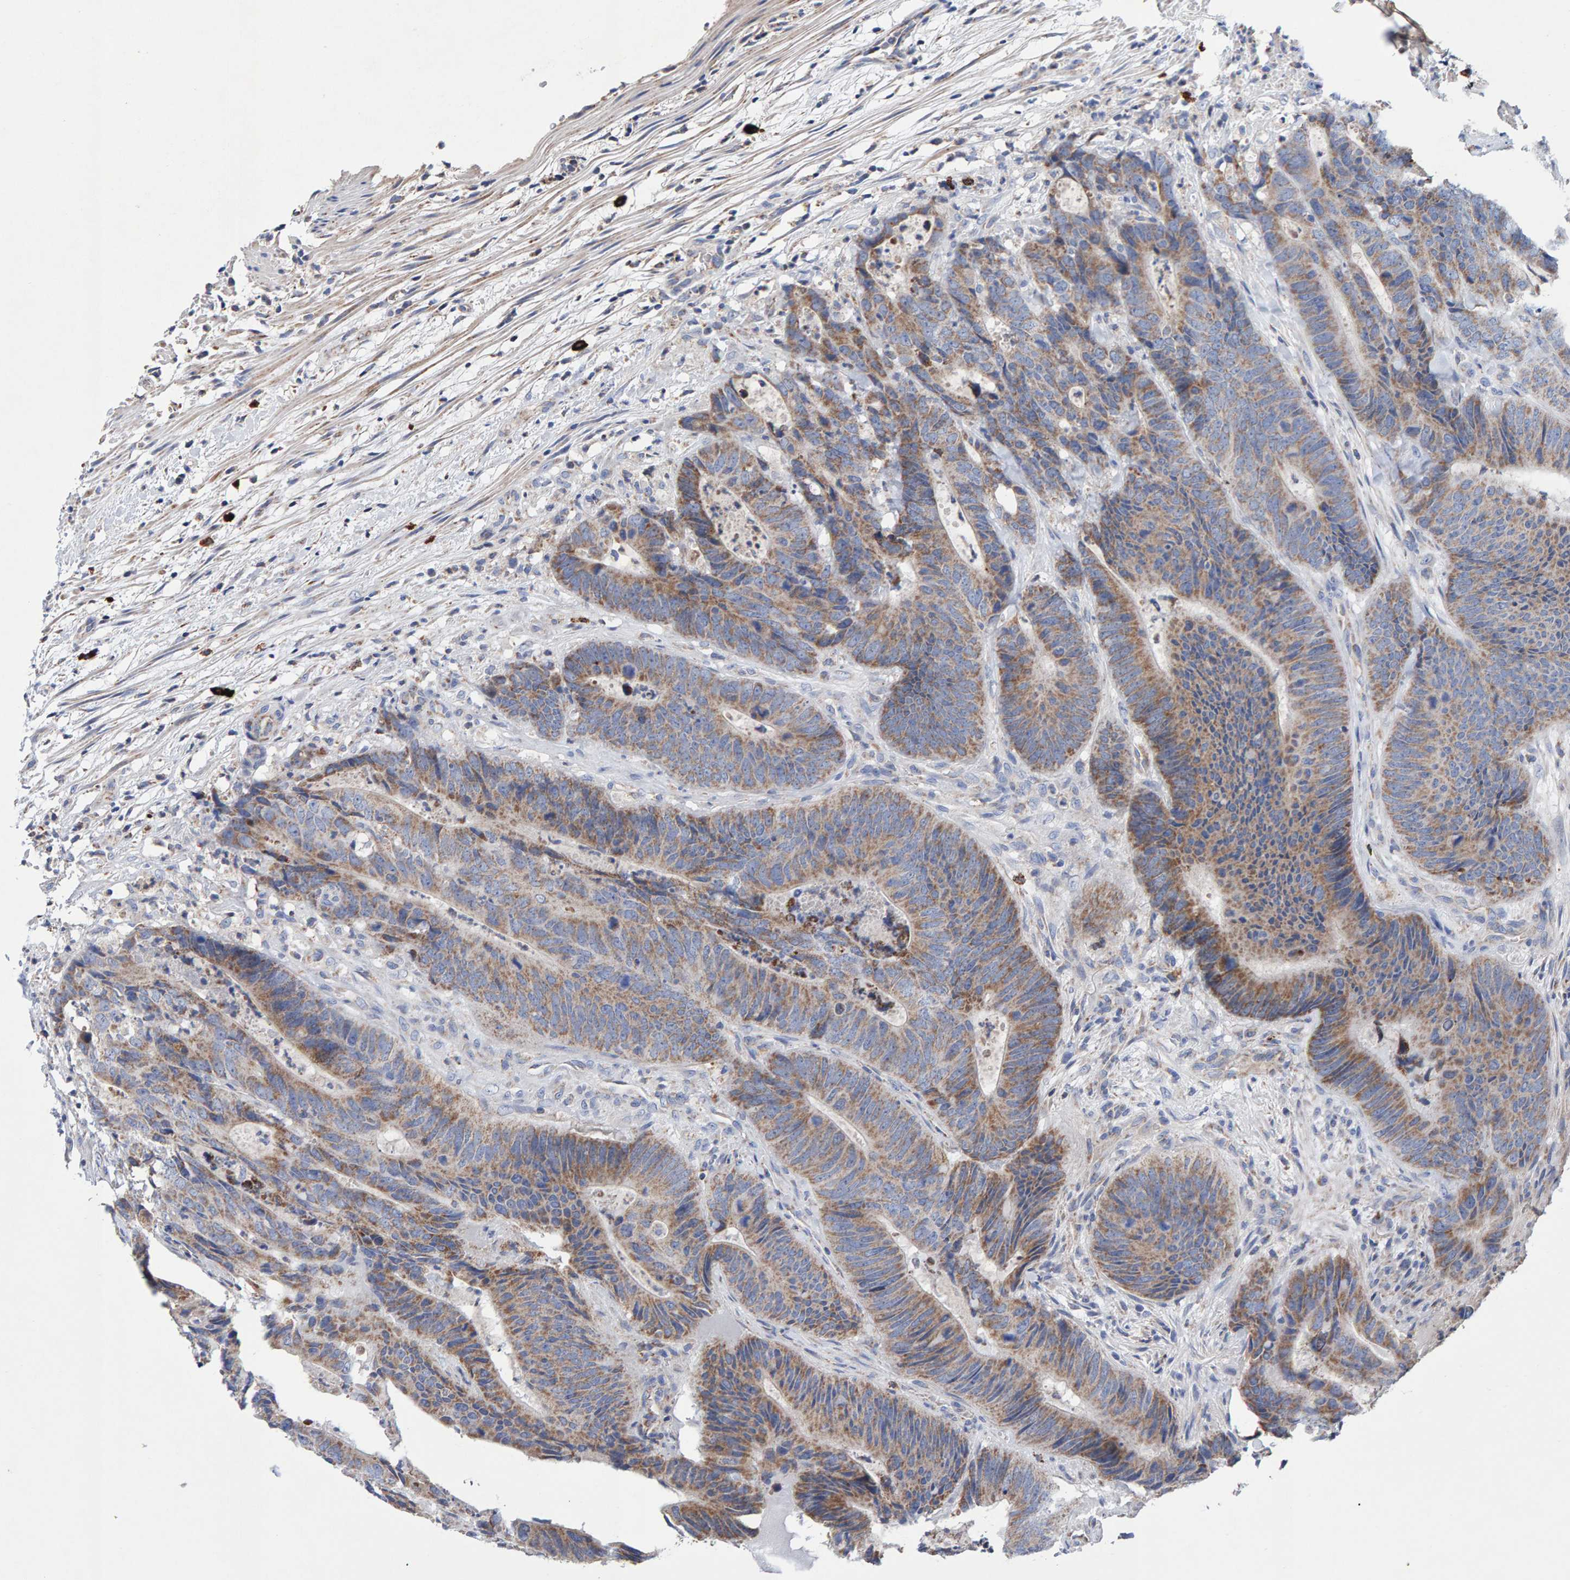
{"staining": {"intensity": "moderate", "quantity": ">75%", "location": "cytoplasmic/membranous"}, "tissue": "colorectal cancer", "cell_type": "Tumor cells", "image_type": "cancer", "snomed": [{"axis": "morphology", "description": "Adenocarcinoma, NOS"}, {"axis": "topography", "description": "Colon"}], "caption": "Protein expression analysis of colorectal cancer (adenocarcinoma) reveals moderate cytoplasmic/membranous expression in approximately >75% of tumor cells.", "gene": "EFR3A", "patient": {"sex": "male", "age": 56}}